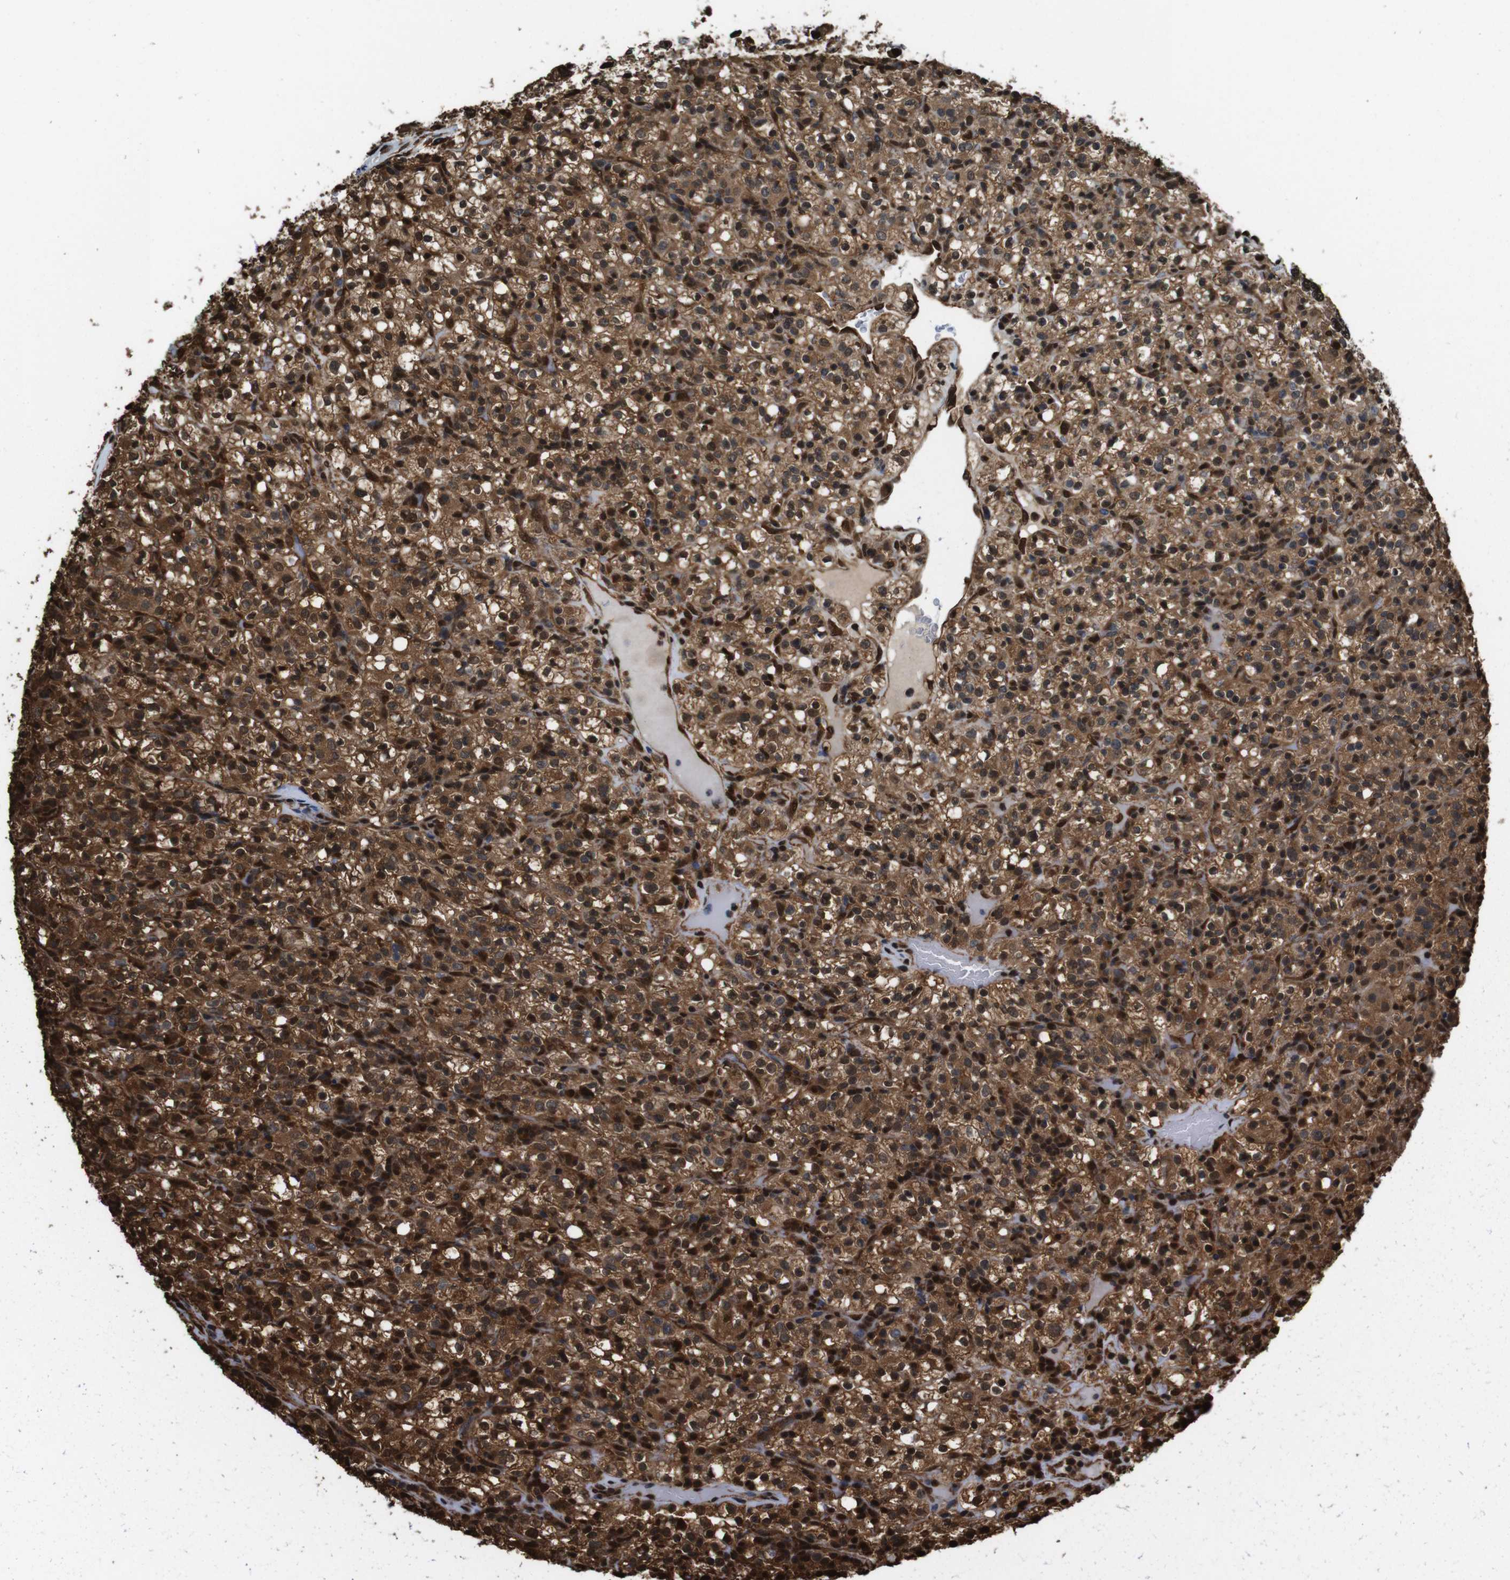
{"staining": {"intensity": "strong", "quantity": ">75%", "location": "cytoplasmic/membranous,nuclear"}, "tissue": "renal cancer", "cell_type": "Tumor cells", "image_type": "cancer", "snomed": [{"axis": "morphology", "description": "Normal tissue, NOS"}, {"axis": "morphology", "description": "Adenocarcinoma, NOS"}, {"axis": "topography", "description": "Kidney"}], "caption": "The photomicrograph exhibits staining of renal cancer, revealing strong cytoplasmic/membranous and nuclear protein positivity (brown color) within tumor cells. Nuclei are stained in blue.", "gene": "VCP", "patient": {"sex": "female", "age": 72}}